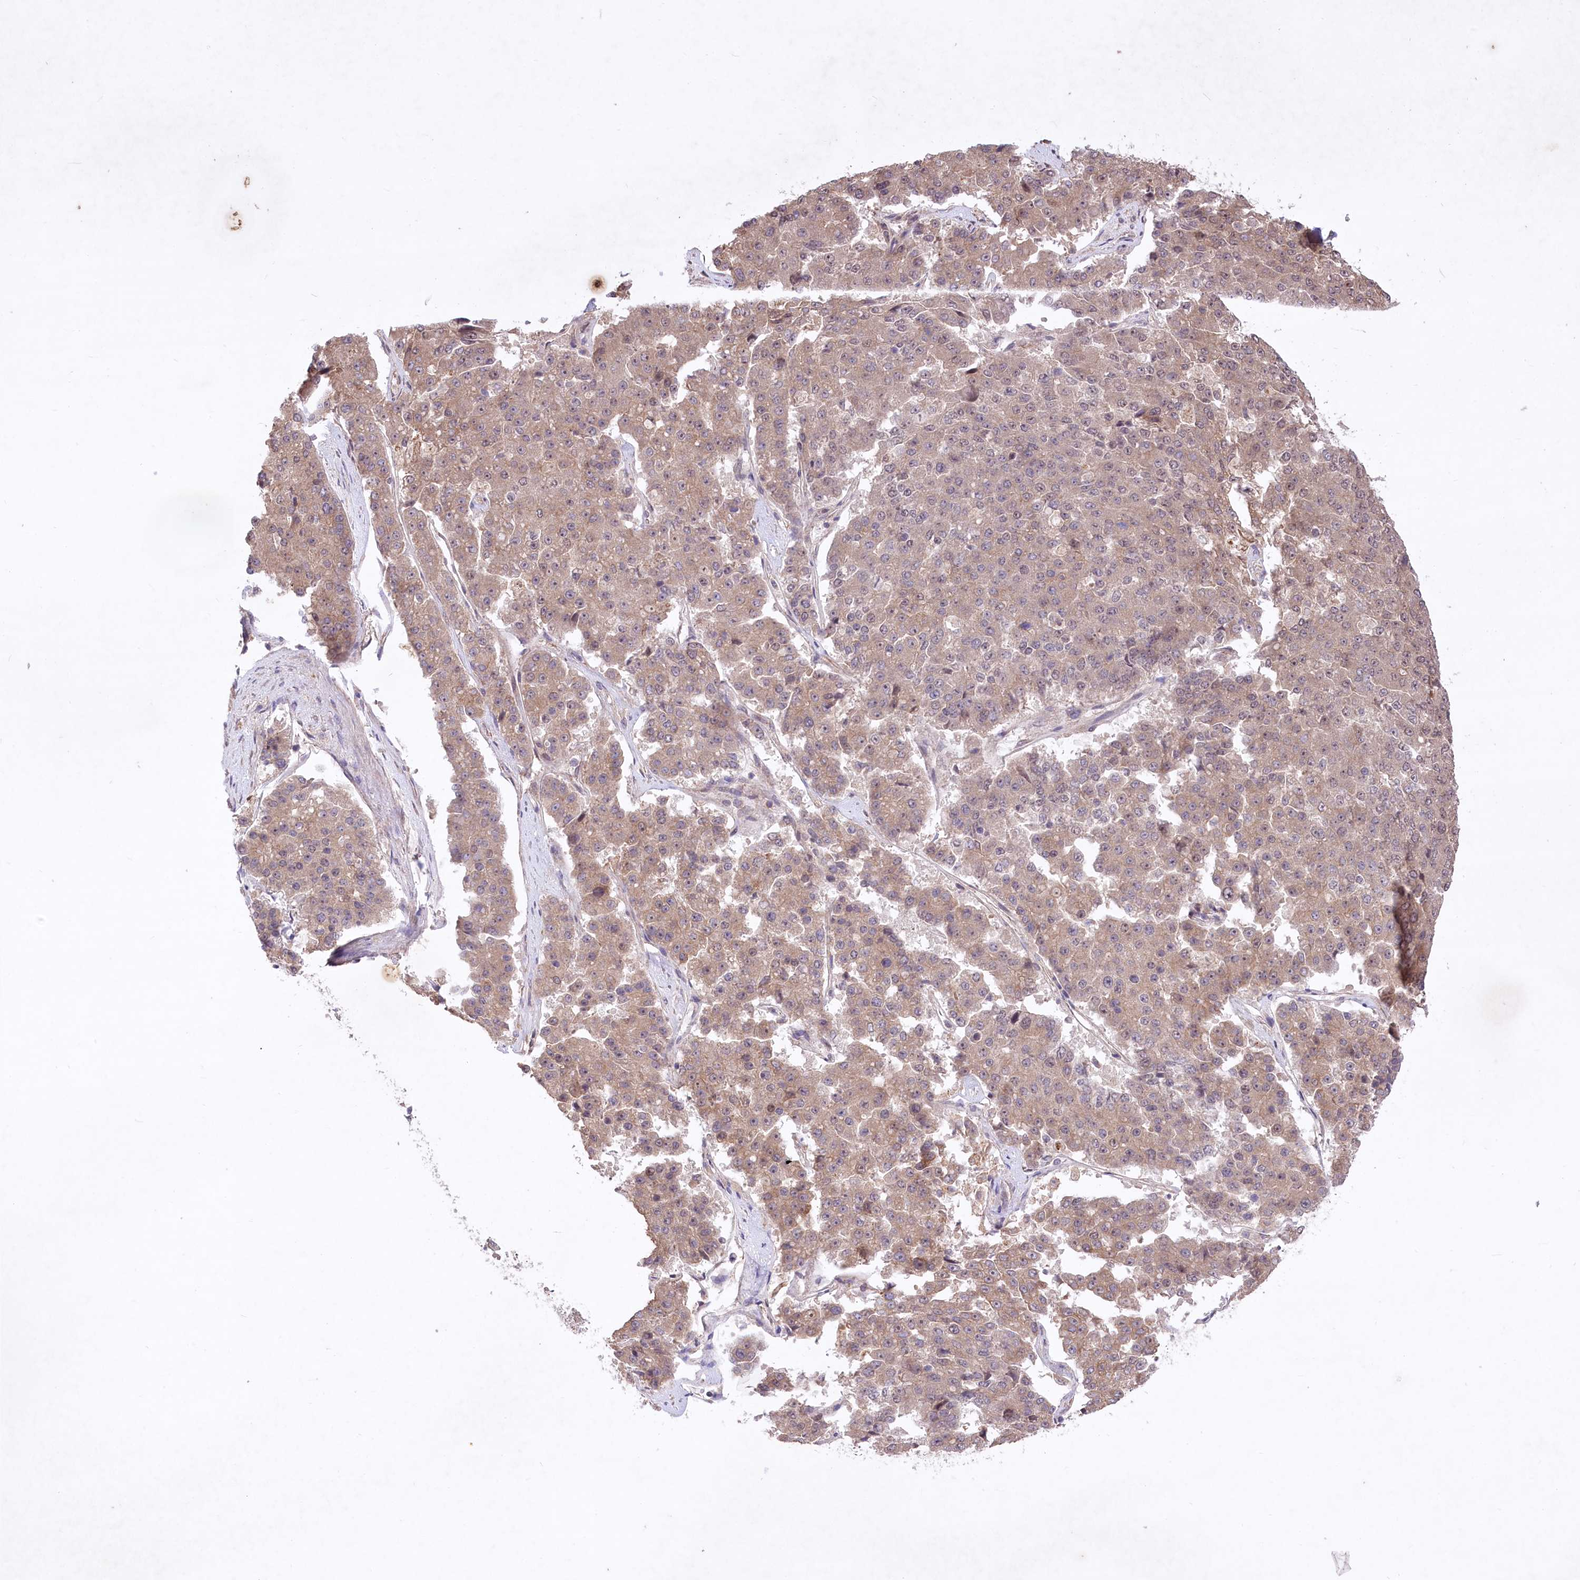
{"staining": {"intensity": "weak", "quantity": ">75%", "location": "cytoplasmic/membranous,nuclear"}, "tissue": "pancreatic cancer", "cell_type": "Tumor cells", "image_type": "cancer", "snomed": [{"axis": "morphology", "description": "Adenocarcinoma, NOS"}, {"axis": "topography", "description": "Pancreas"}], "caption": "This micrograph reveals immunohistochemistry (IHC) staining of pancreatic adenocarcinoma, with low weak cytoplasmic/membranous and nuclear positivity in approximately >75% of tumor cells.", "gene": "HELT", "patient": {"sex": "male", "age": 50}}